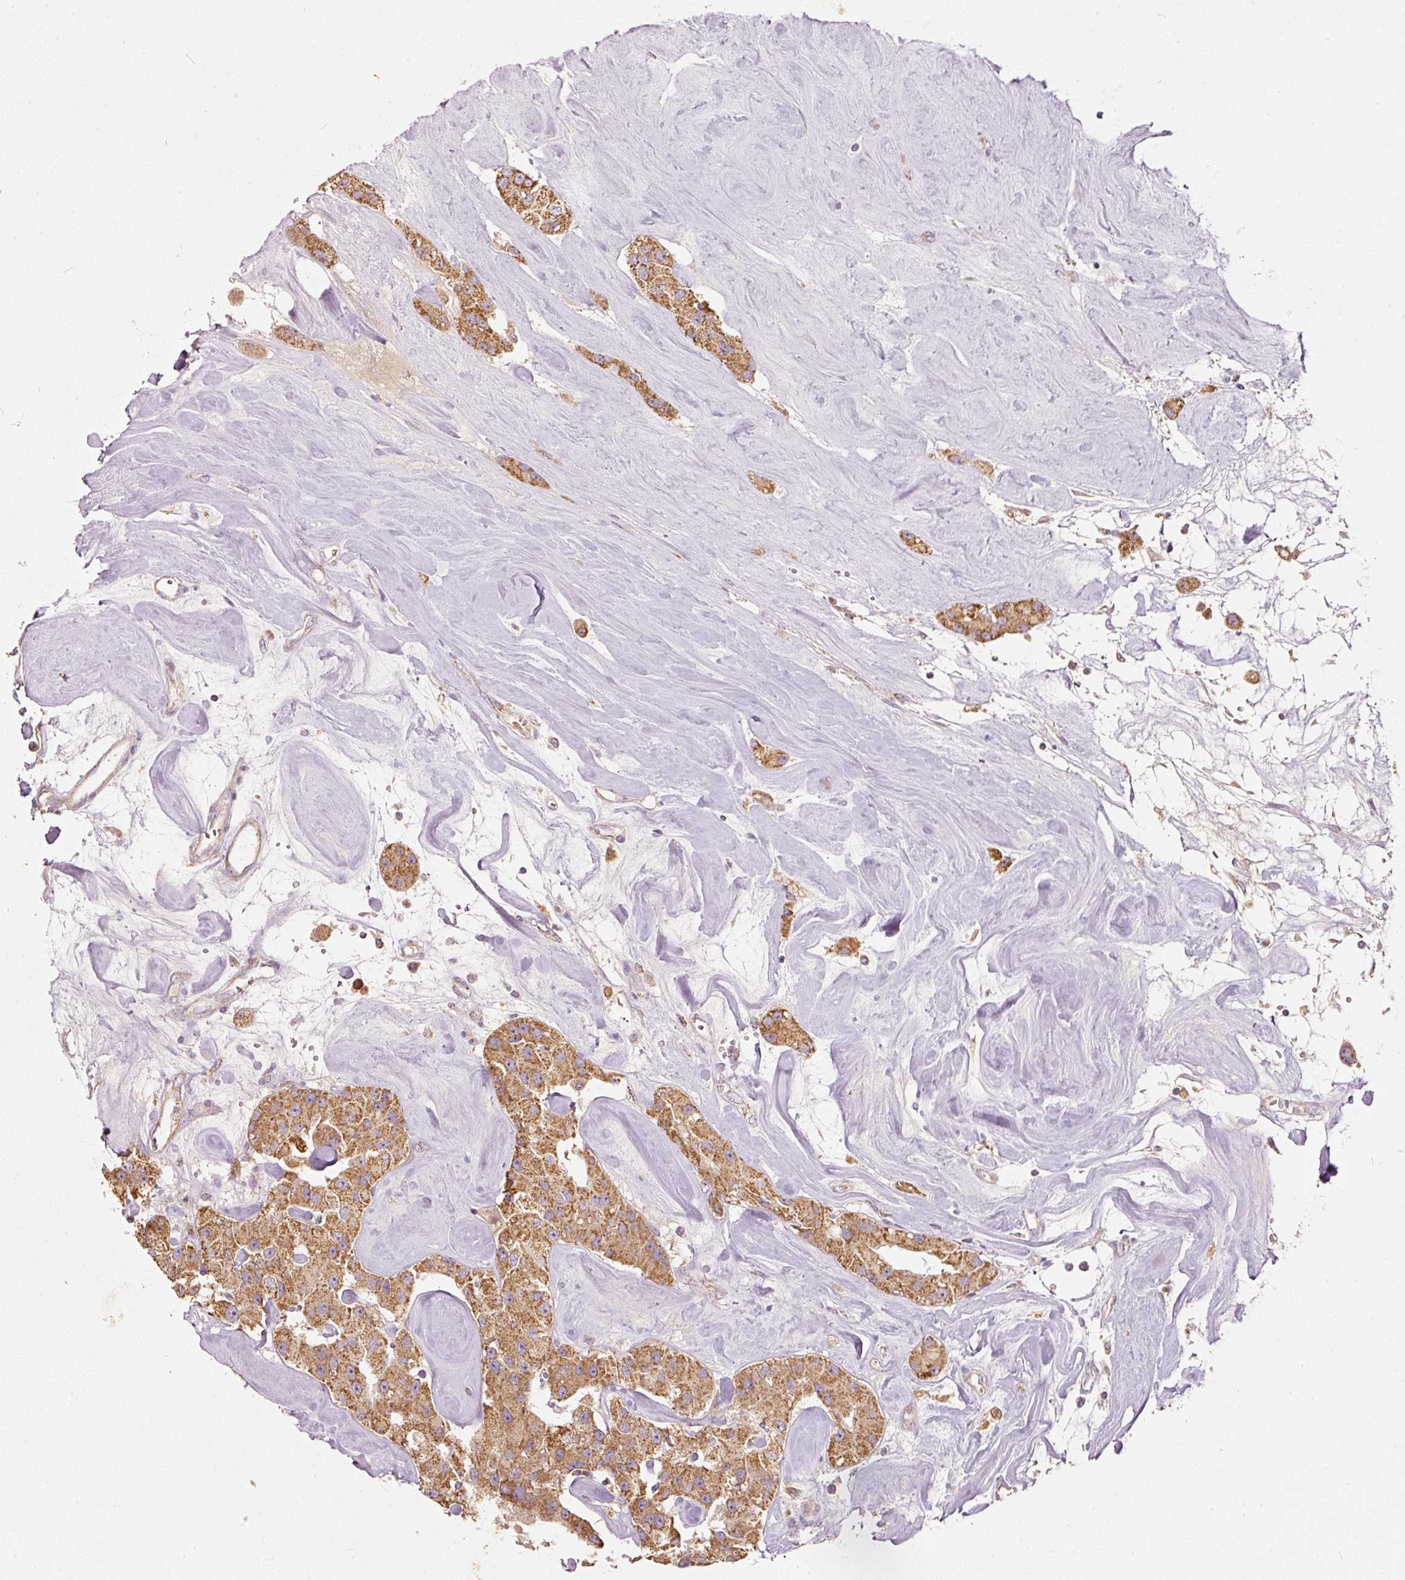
{"staining": {"intensity": "moderate", "quantity": ">75%", "location": "cytoplasmic/membranous"}, "tissue": "carcinoid", "cell_type": "Tumor cells", "image_type": "cancer", "snomed": [{"axis": "morphology", "description": "Carcinoid, malignant, NOS"}, {"axis": "topography", "description": "Pancreas"}], "caption": "Protein staining by IHC reveals moderate cytoplasmic/membranous staining in approximately >75% of tumor cells in malignant carcinoid.", "gene": "PSENEN", "patient": {"sex": "male", "age": 41}}